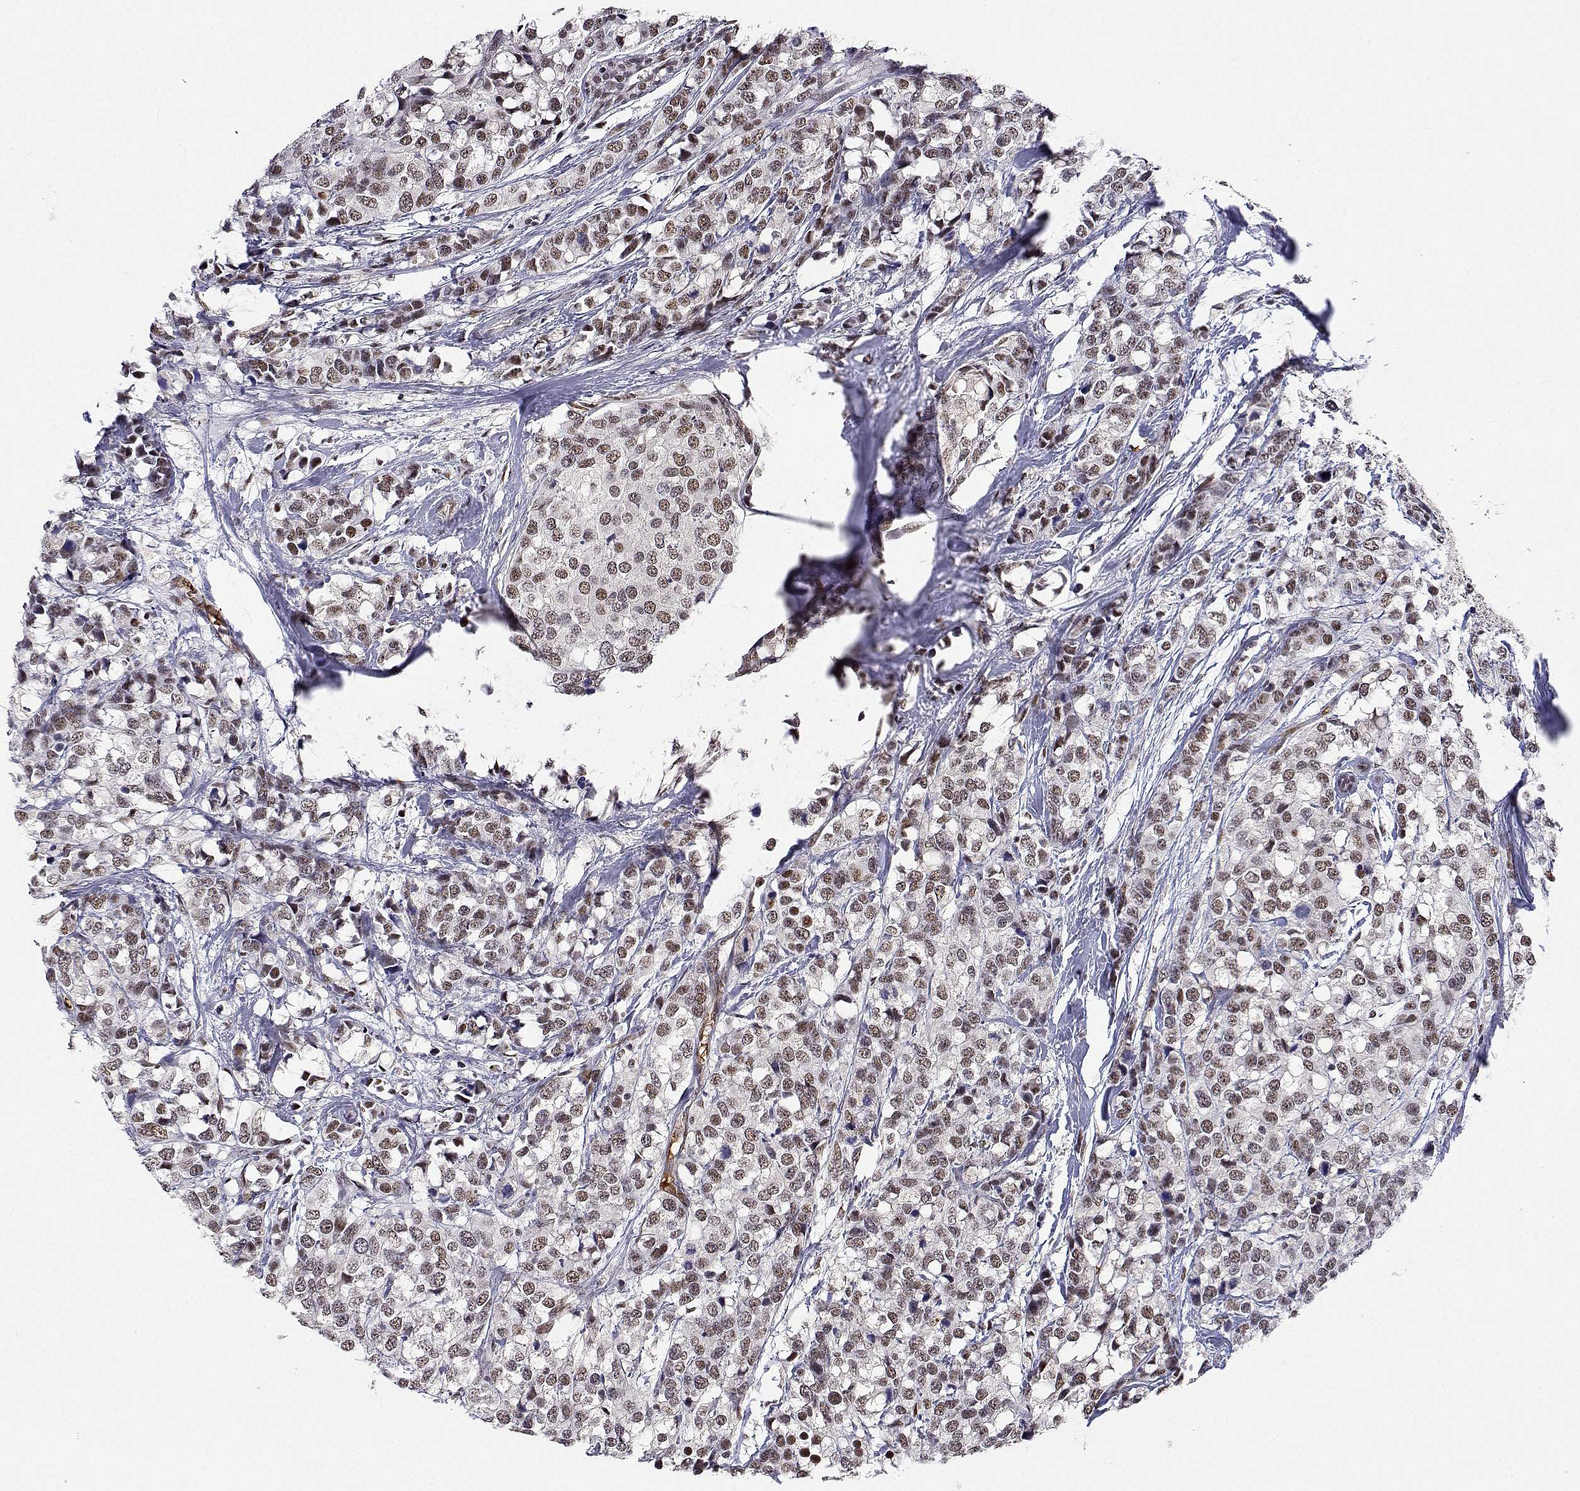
{"staining": {"intensity": "moderate", "quantity": ">75%", "location": "nuclear"}, "tissue": "breast cancer", "cell_type": "Tumor cells", "image_type": "cancer", "snomed": [{"axis": "morphology", "description": "Lobular carcinoma"}, {"axis": "topography", "description": "Breast"}], "caption": "Lobular carcinoma (breast) stained with DAB immunohistochemistry (IHC) shows medium levels of moderate nuclear staining in about >75% of tumor cells. The staining was performed using DAB to visualize the protein expression in brown, while the nuclei were stained in blue with hematoxylin (Magnification: 20x).", "gene": "ADAR", "patient": {"sex": "female", "age": 59}}